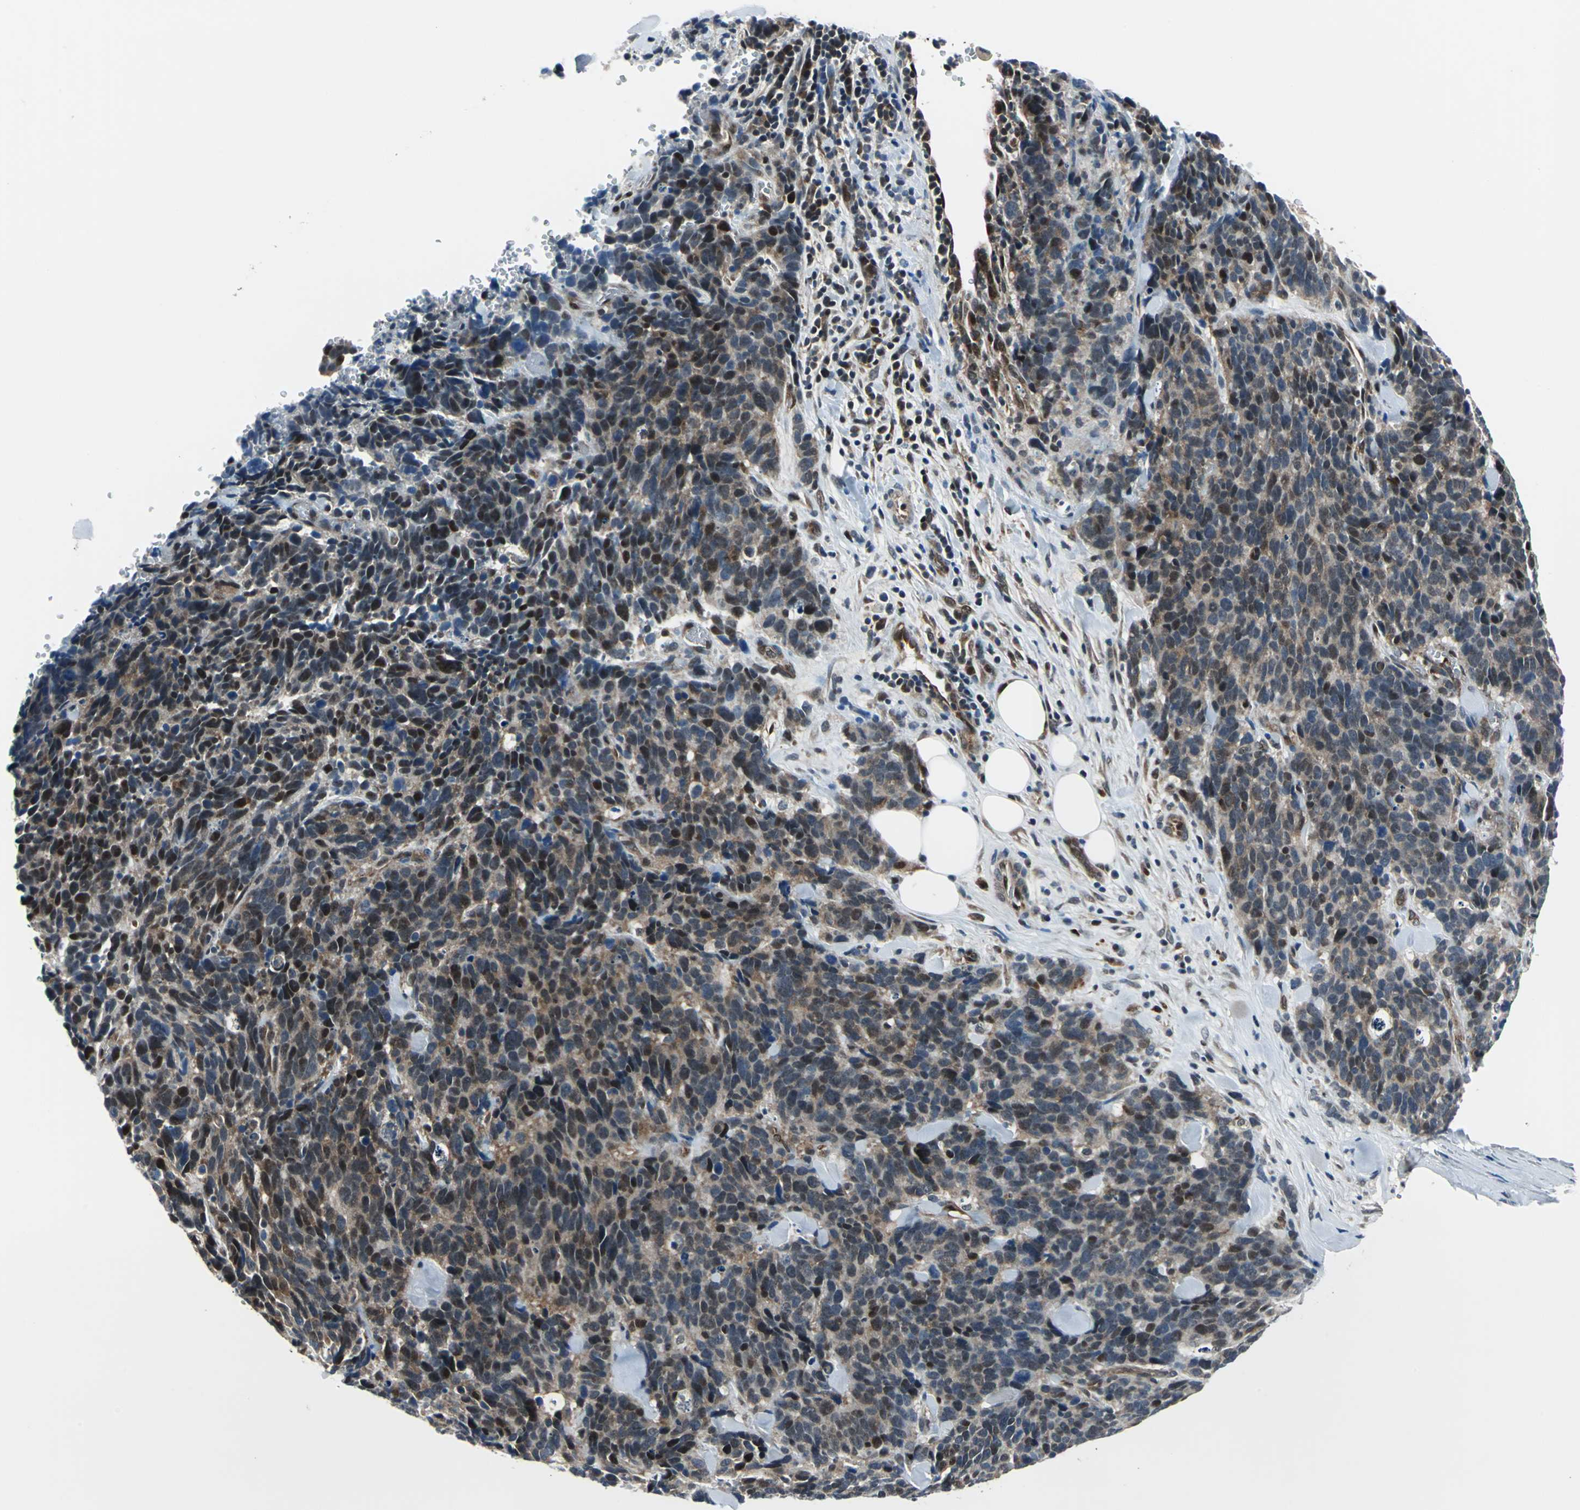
{"staining": {"intensity": "moderate", "quantity": ">75%", "location": "cytoplasmic/membranous,nuclear"}, "tissue": "lung cancer", "cell_type": "Tumor cells", "image_type": "cancer", "snomed": [{"axis": "morphology", "description": "Neoplasm, malignant, NOS"}, {"axis": "topography", "description": "Lung"}], "caption": "Neoplasm (malignant) (lung) stained for a protein (brown) displays moderate cytoplasmic/membranous and nuclear positive positivity in approximately >75% of tumor cells.", "gene": "POLR3K", "patient": {"sex": "female", "age": 58}}